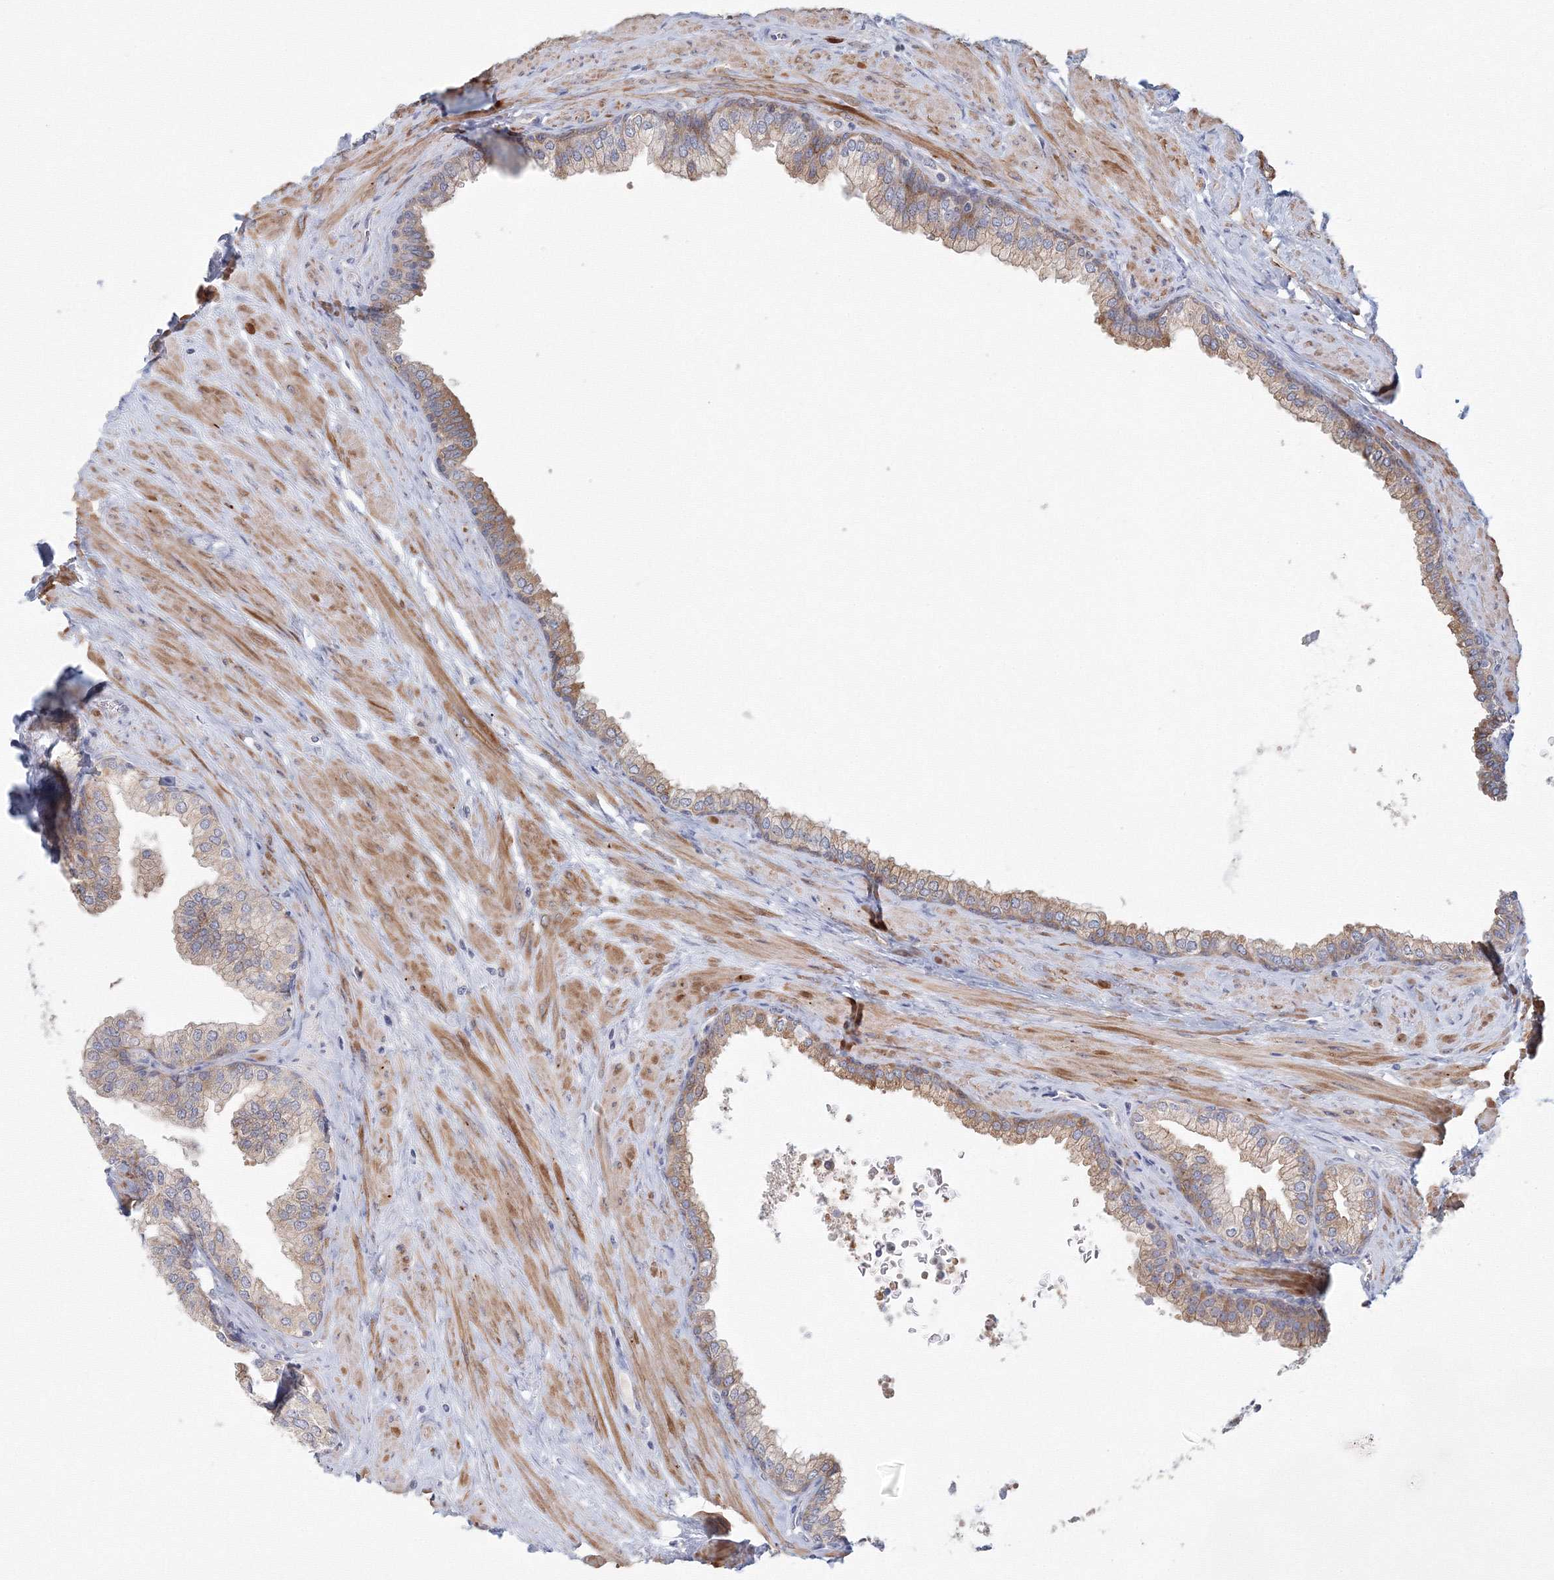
{"staining": {"intensity": "moderate", "quantity": ">75%", "location": "cytoplasmic/membranous"}, "tissue": "prostate", "cell_type": "Glandular cells", "image_type": "normal", "snomed": [{"axis": "morphology", "description": "Normal tissue, NOS"}, {"axis": "morphology", "description": "Urothelial carcinoma, Low grade"}, {"axis": "topography", "description": "Urinary bladder"}, {"axis": "topography", "description": "Prostate"}], "caption": "IHC histopathology image of benign prostate: human prostate stained using immunohistochemistry demonstrates medium levels of moderate protein expression localized specifically in the cytoplasmic/membranous of glandular cells, appearing as a cytoplasmic/membranous brown color.", "gene": "TACC2", "patient": {"sex": "male", "age": 60}}